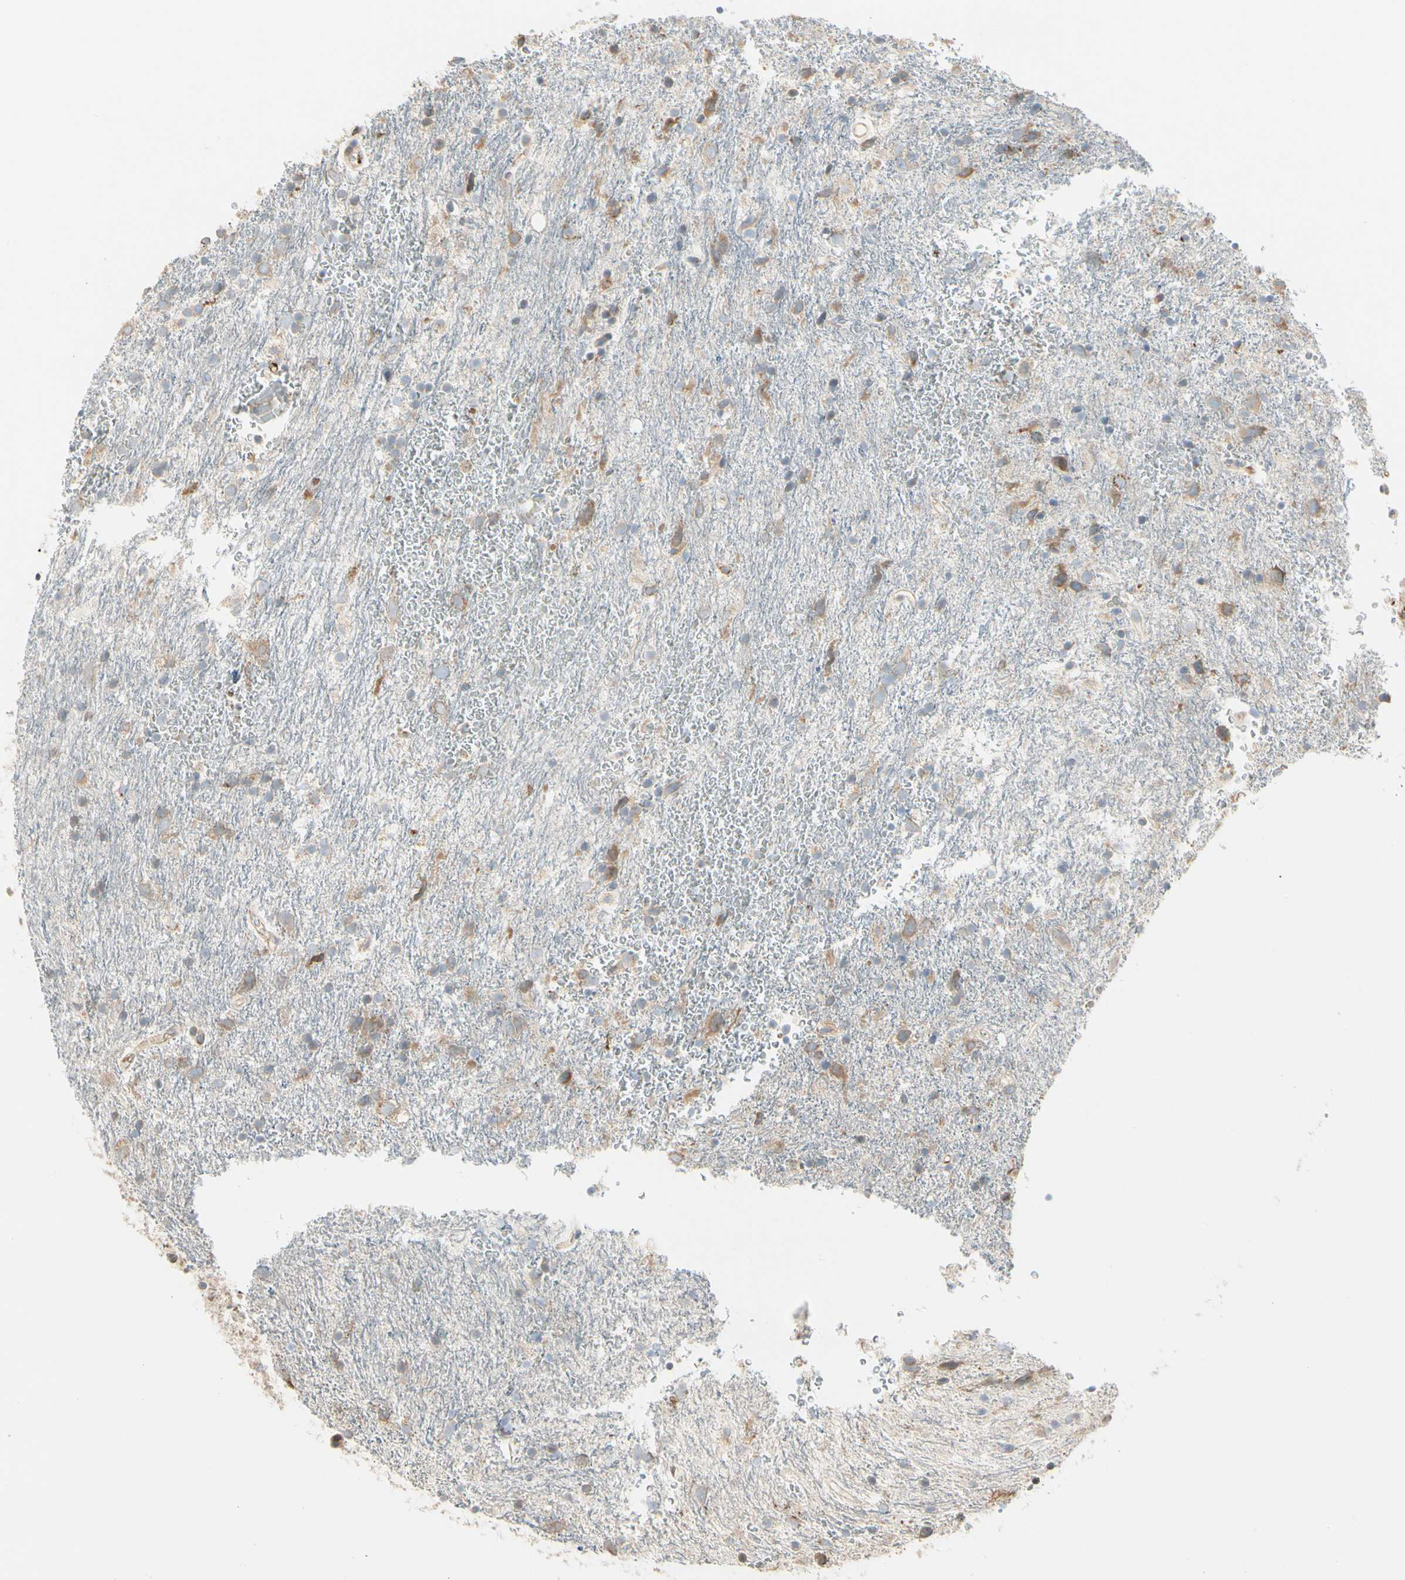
{"staining": {"intensity": "weak", "quantity": "25%-75%", "location": "cytoplasmic/membranous"}, "tissue": "glioma", "cell_type": "Tumor cells", "image_type": "cancer", "snomed": [{"axis": "morphology", "description": "Glioma, malignant, Low grade"}, {"axis": "topography", "description": "Brain"}], "caption": "Protein staining by IHC displays weak cytoplasmic/membranous staining in about 25%-75% of tumor cells in malignant glioma (low-grade).", "gene": "NUCB2", "patient": {"sex": "male", "age": 77}}